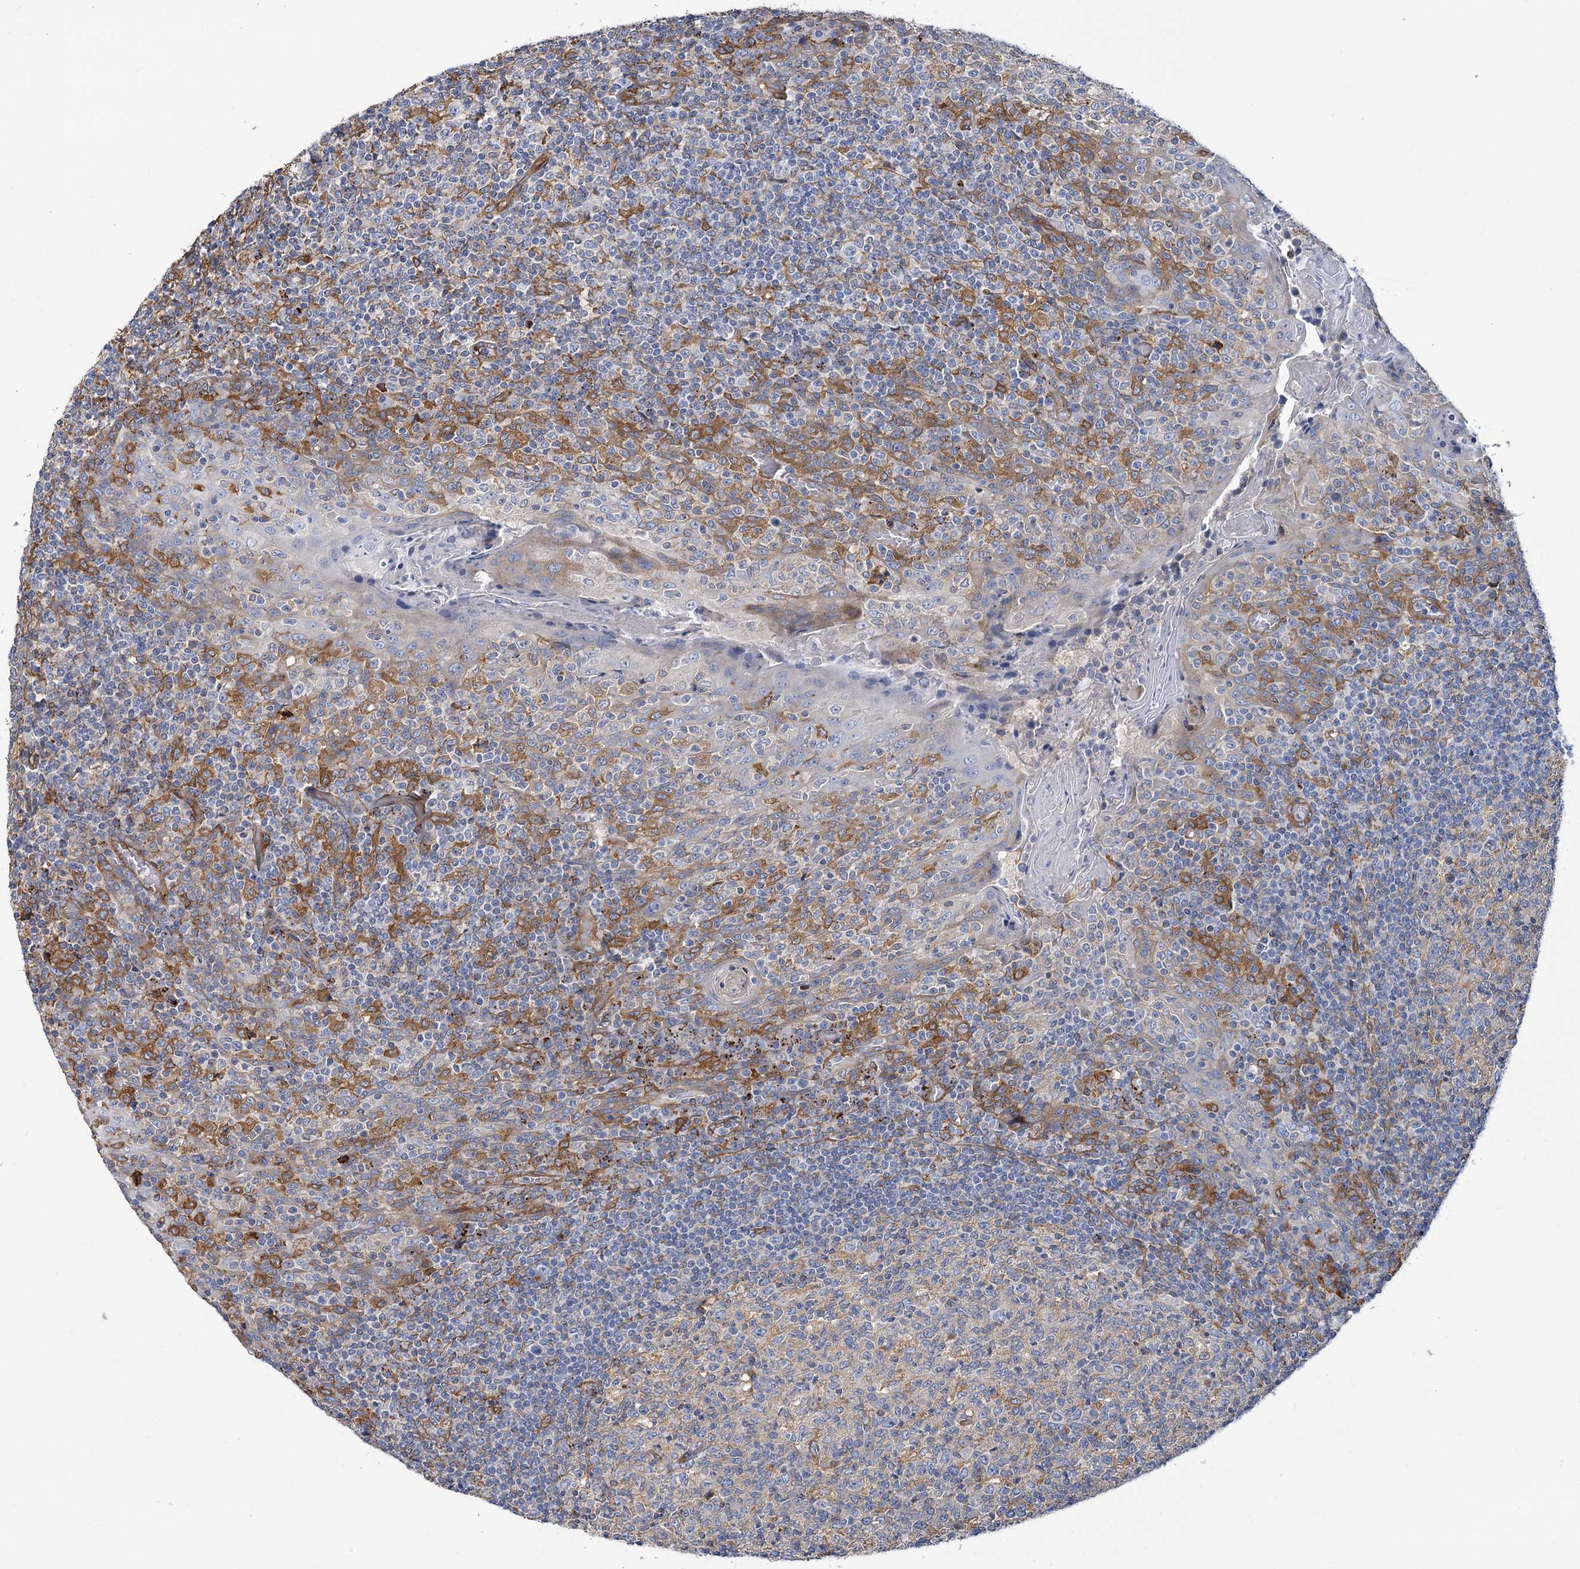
{"staining": {"intensity": "negative", "quantity": "none", "location": "none"}, "tissue": "tonsil", "cell_type": "Germinal center cells", "image_type": "normal", "snomed": [{"axis": "morphology", "description": "Normal tissue, NOS"}, {"axis": "topography", "description": "Tonsil"}], "caption": "Germinal center cells are negative for brown protein staining in unremarkable tonsil. (IHC, brightfield microscopy, high magnification).", "gene": "GUSB", "patient": {"sex": "female", "age": 19}}